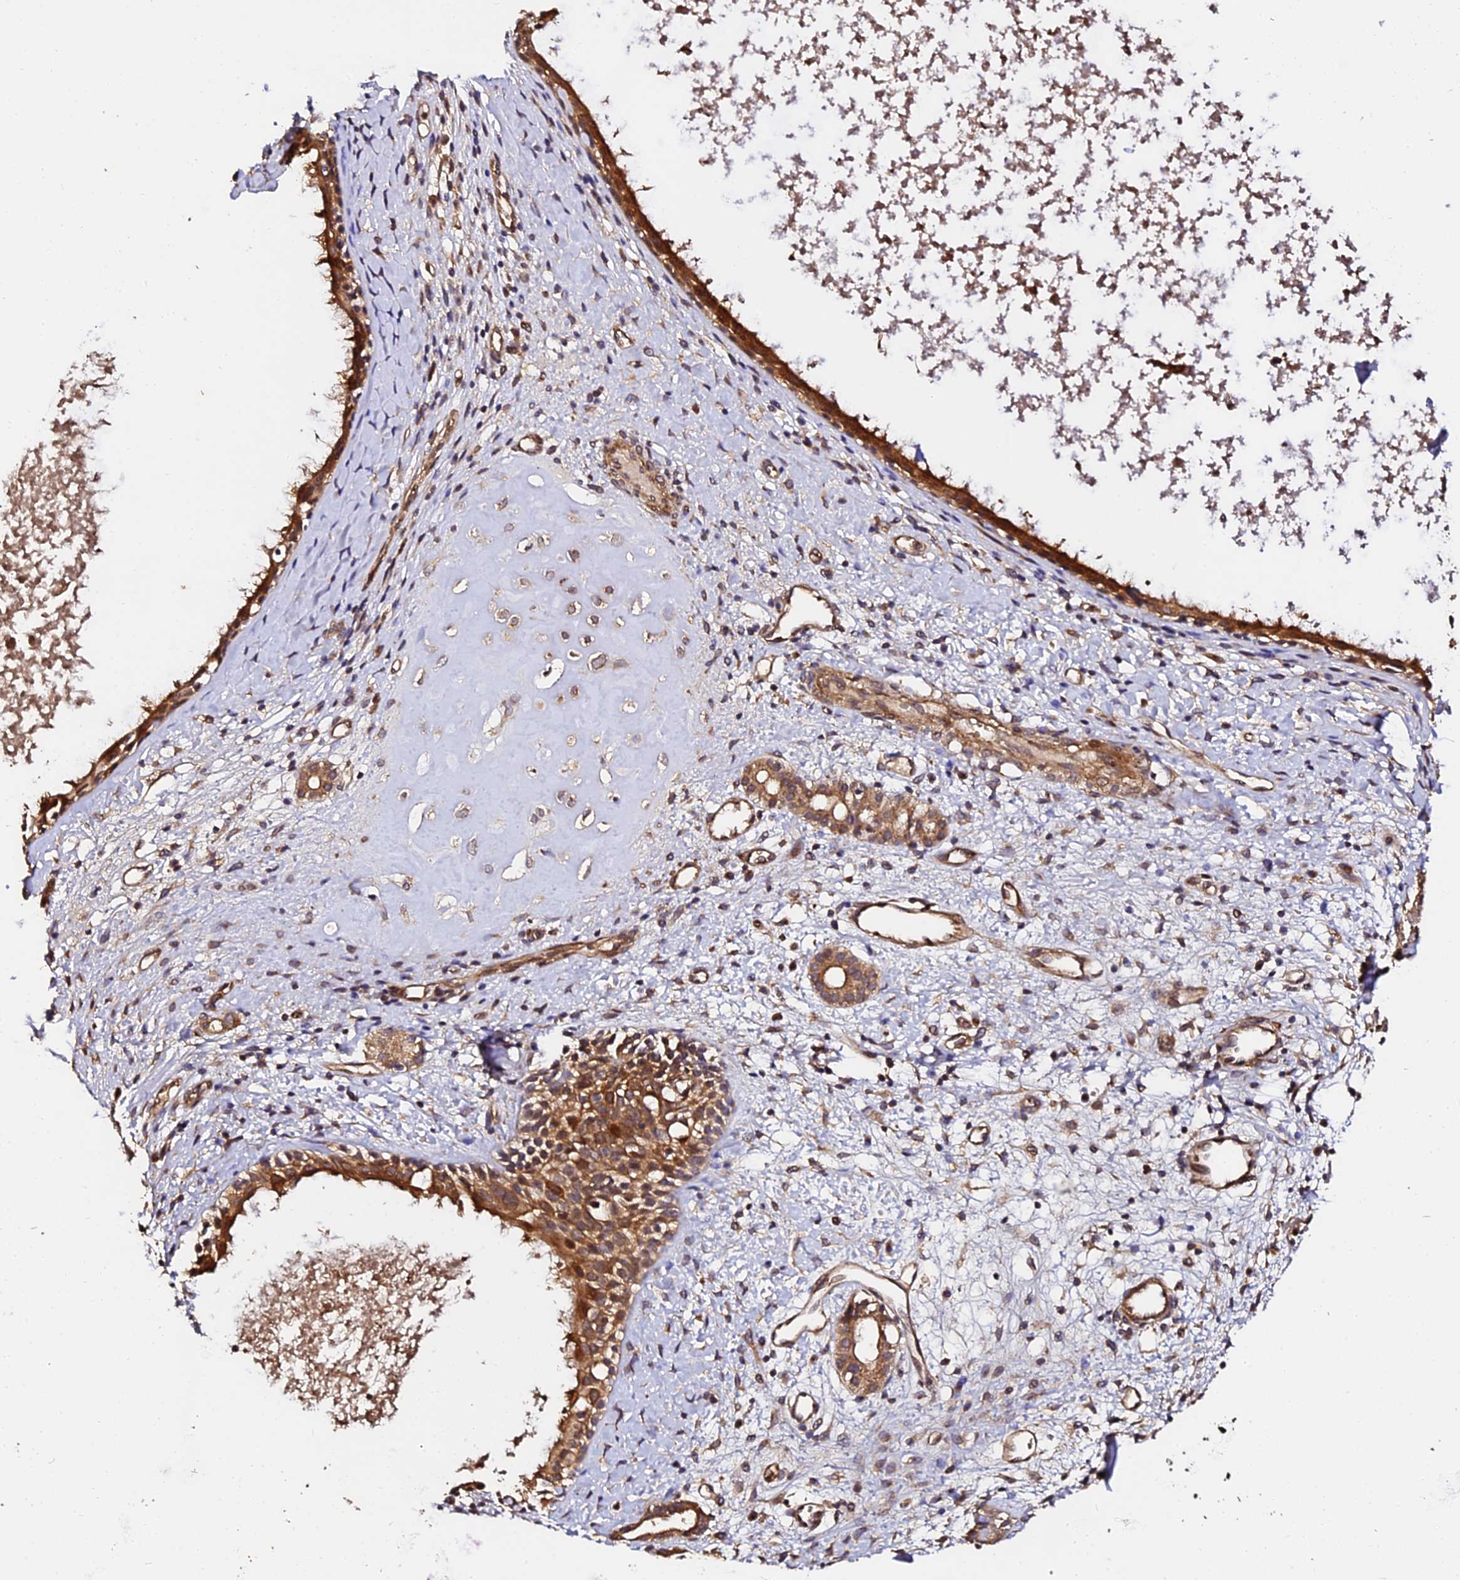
{"staining": {"intensity": "strong", "quantity": ">75%", "location": "cytoplasmic/membranous"}, "tissue": "nasopharynx", "cell_type": "Respiratory epithelial cells", "image_type": "normal", "snomed": [{"axis": "morphology", "description": "Normal tissue, NOS"}, {"axis": "topography", "description": "Nasopharynx"}], "caption": "Benign nasopharynx was stained to show a protein in brown. There is high levels of strong cytoplasmic/membranous staining in about >75% of respiratory epithelial cells.", "gene": "TDO2", "patient": {"sex": "male", "age": 22}}